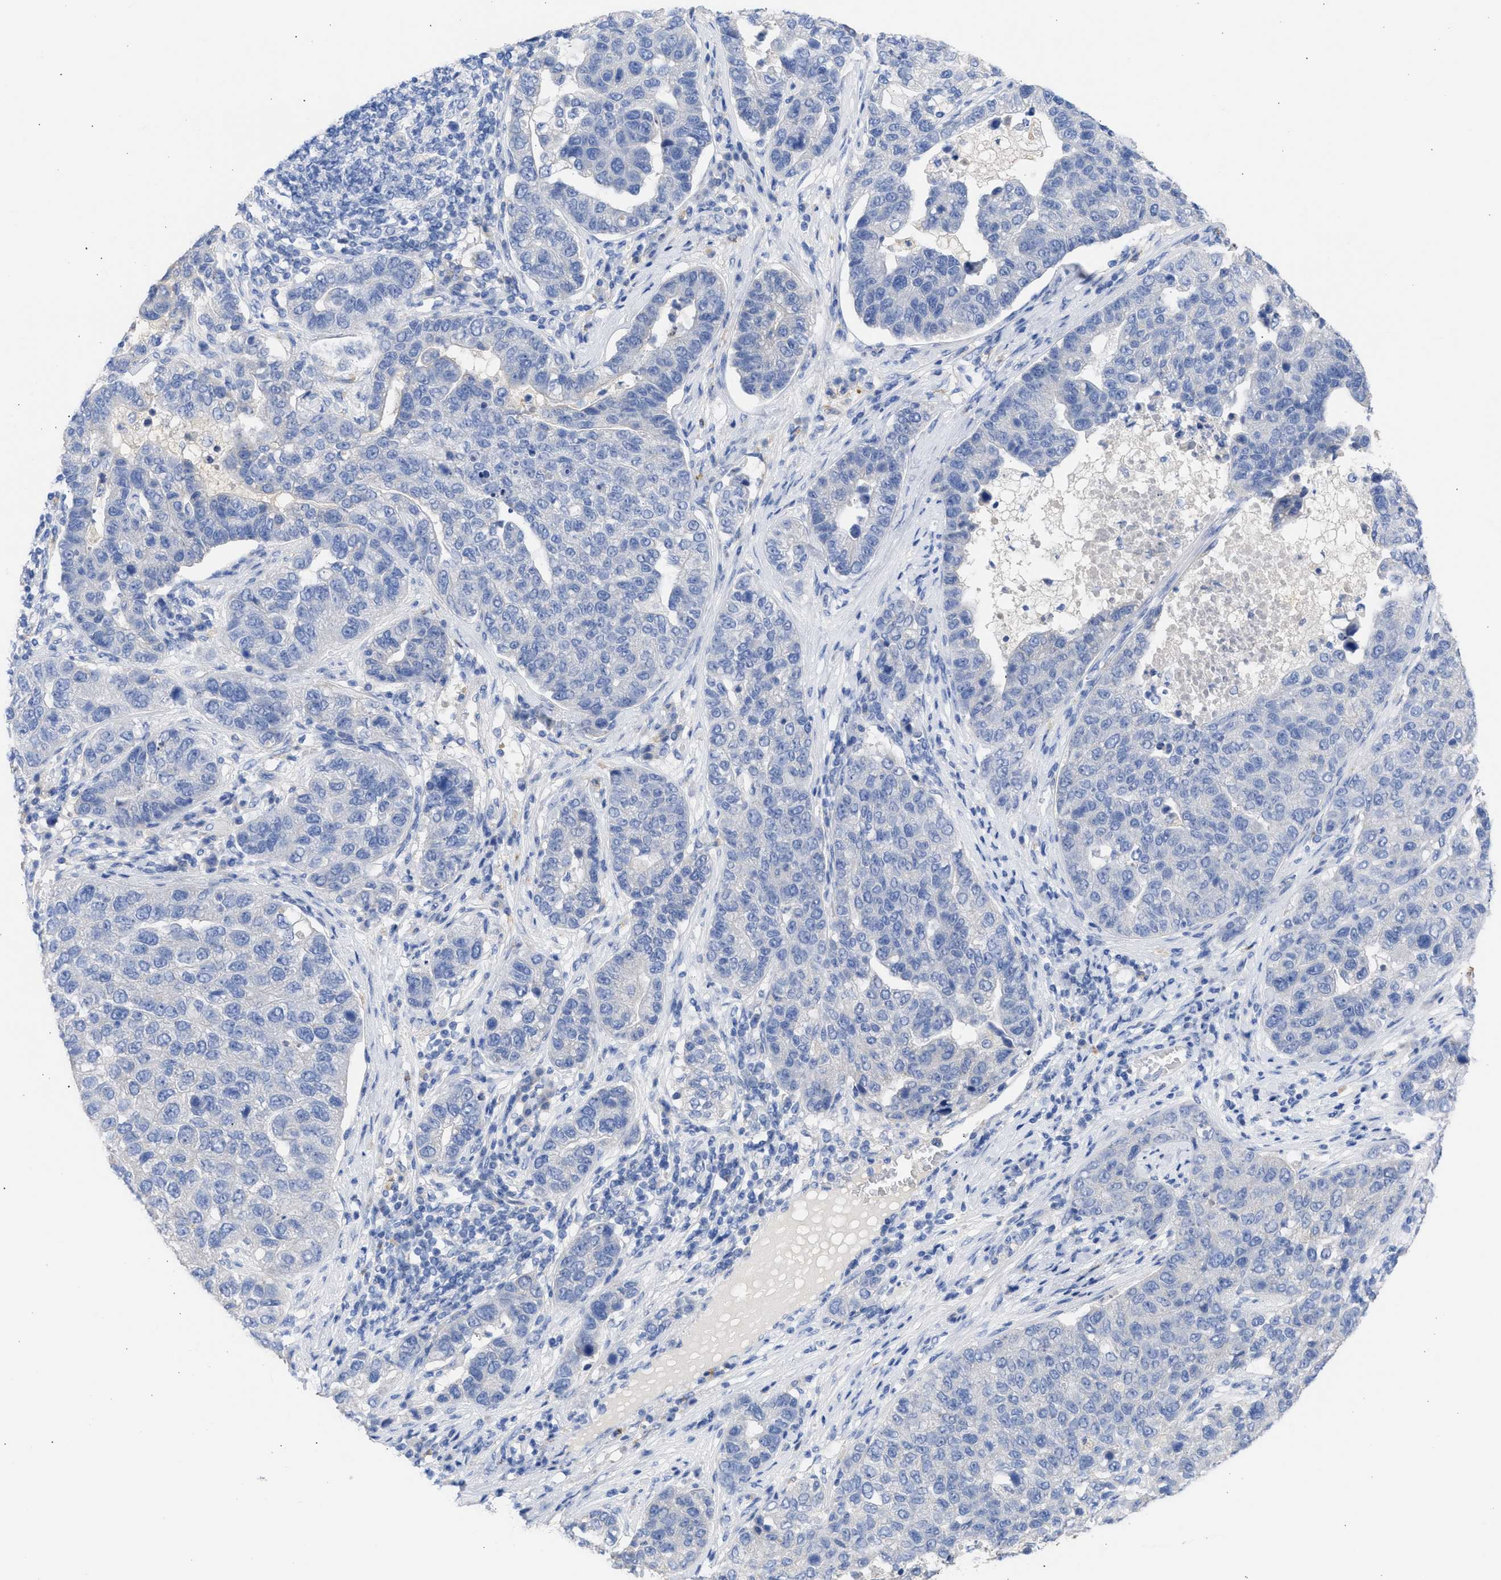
{"staining": {"intensity": "negative", "quantity": "none", "location": "none"}, "tissue": "pancreatic cancer", "cell_type": "Tumor cells", "image_type": "cancer", "snomed": [{"axis": "morphology", "description": "Adenocarcinoma, NOS"}, {"axis": "topography", "description": "Pancreas"}], "caption": "Tumor cells are negative for protein expression in human adenocarcinoma (pancreatic). Nuclei are stained in blue.", "gene": "RSPH1", "patient": {"sex": "female", "age": 61}}